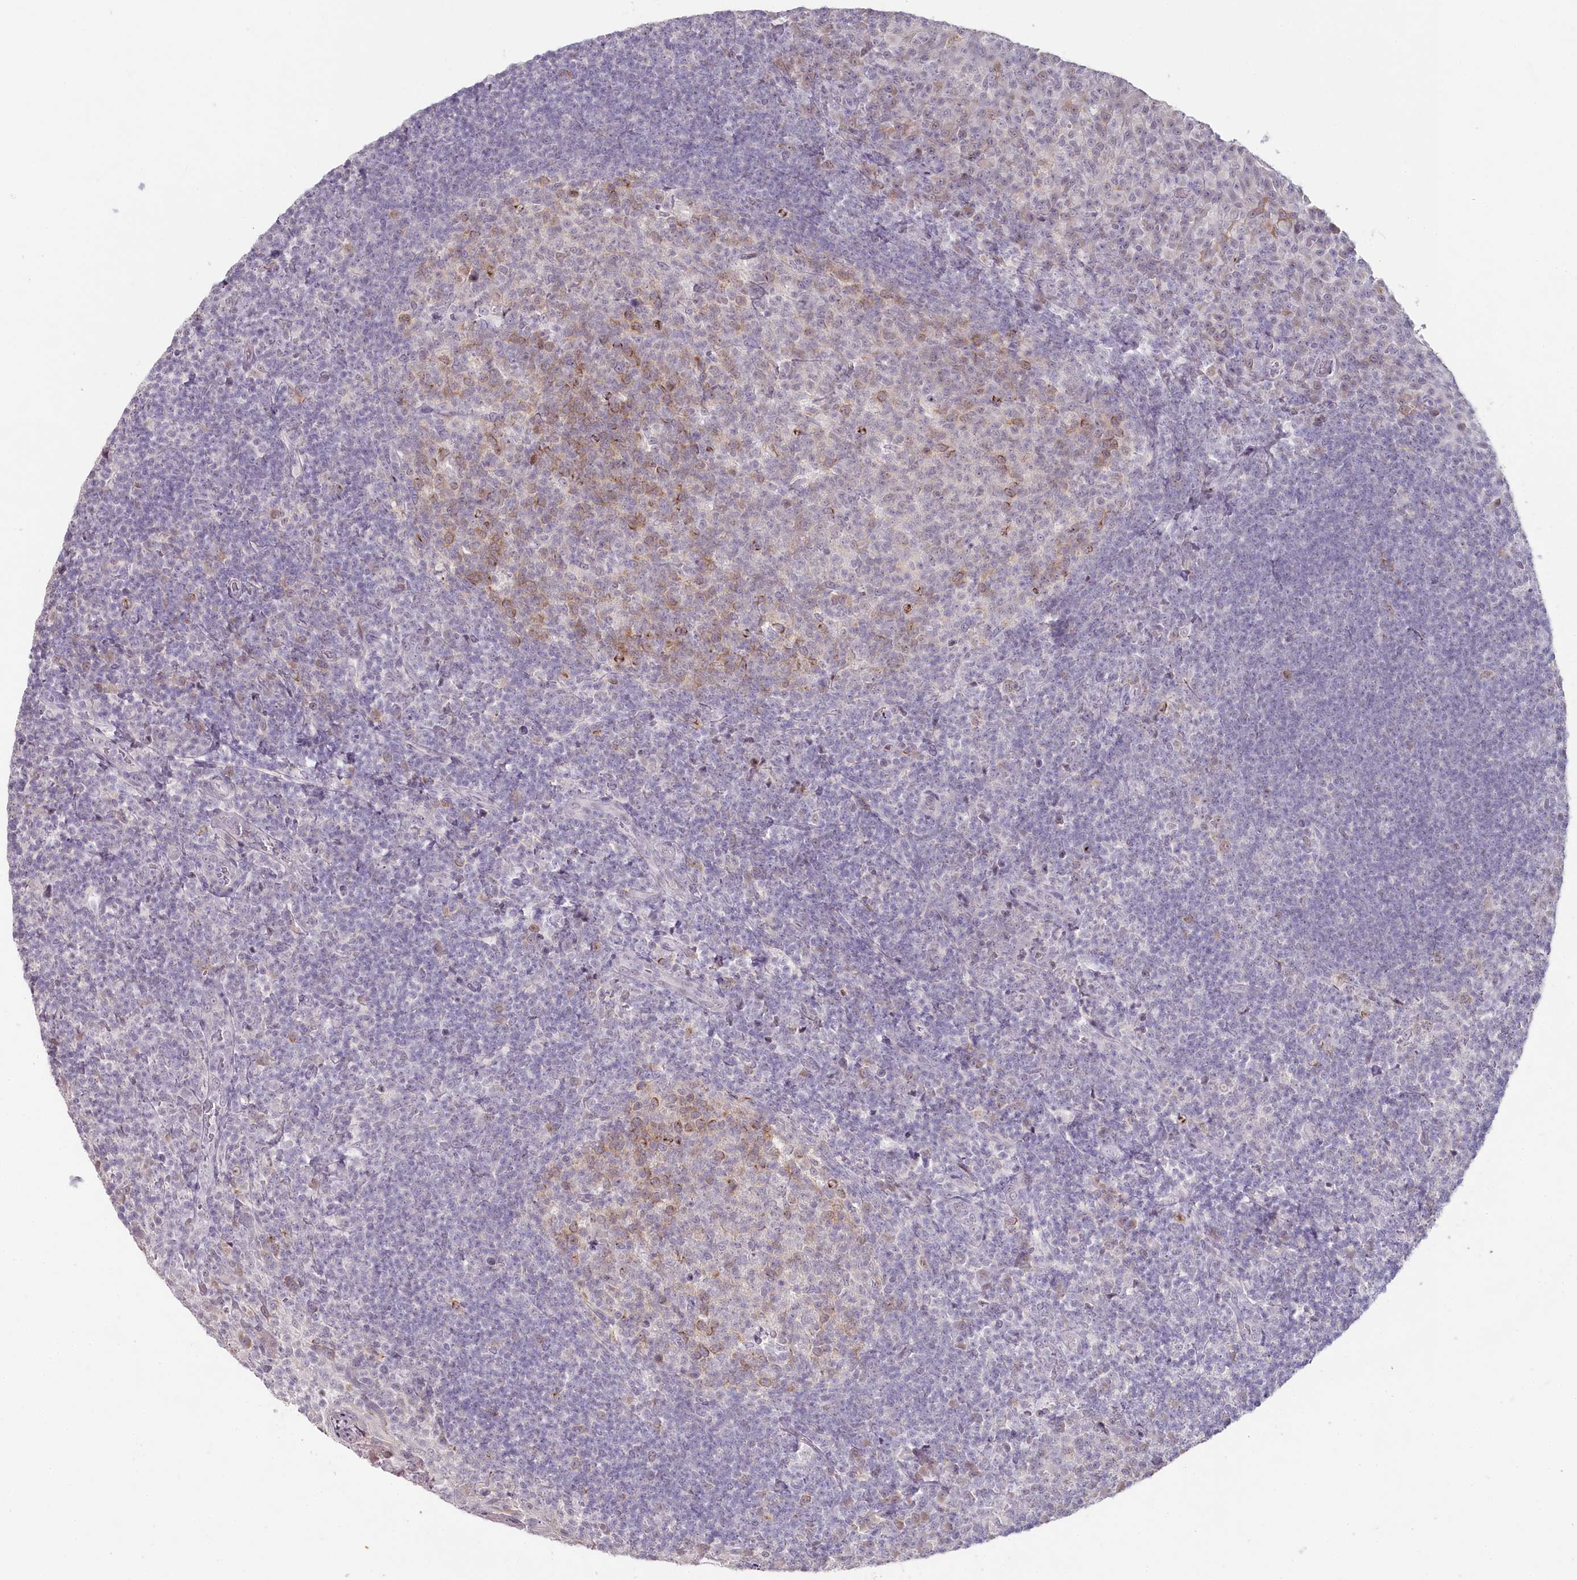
{"staining": {"intensity": "moderate", "quantity": "25%-75%", "location": "cytoplasmic/membranous,nuclear"}, "tissue": "tonsil", "cell_type": "Germinal center cells", "image_type": "normal", "snomed": [{"axis": "morphology", "description": "Normal tissue, NOS"}, {"axis": "topography", "description": "Tonsil"}], "caption": "Brown immunohistochemical staining in unremarkable tonsil shows moderate cytoplasmic/membranous,nuclear positivity in about 25%-75% of germinal center cells. The staining was performed using DAB, with brown indicating positive protein expression. Nuclei are stained blue with hematoxylin.", "gene": "HPD", "patient": {"sex": "female", "age": 10}}